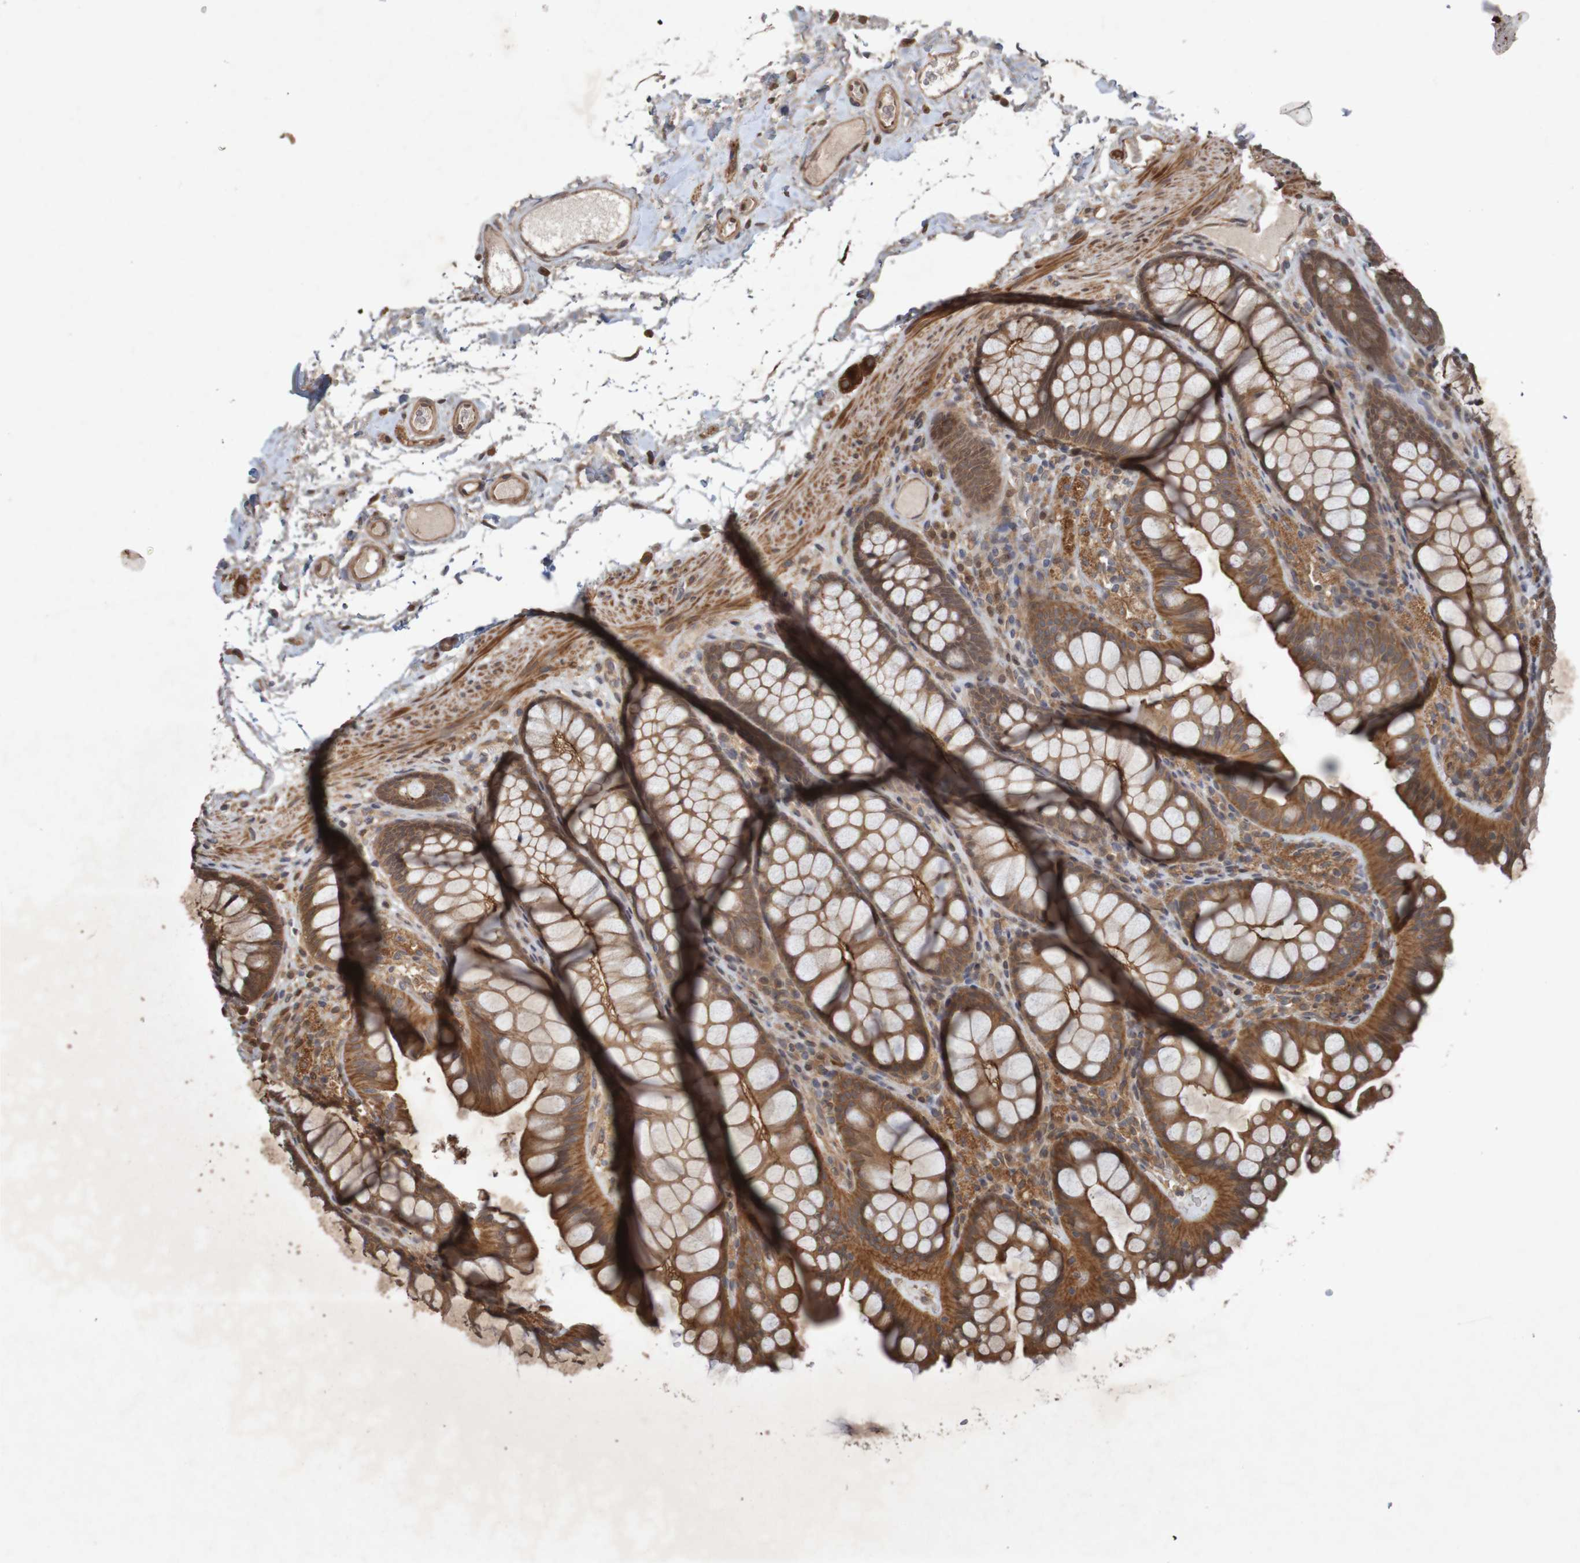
{"staining": {"intensity": "moderate", "quantity": ">75%", "location": "cytoplasmic/membranous"}, "tissue": "colon", "cell_type": "Endothelial cells", "image_type": "normal", "snomed": [{"axis": "morphology", "description": "Normal tissue, NOS"}, {"axis": "topography", "description": "Colon"}], "caption": "Endothelial cells reveal medium levels of moderate cytoplasmic/membranous expression in approximately >75% of cells in unremarkable colon. (brown staining indicates protein expression, while blue staining denotes nuclei).", "gene": "ARHGEF11", "patient": {"sex": "female", "age": 55}}